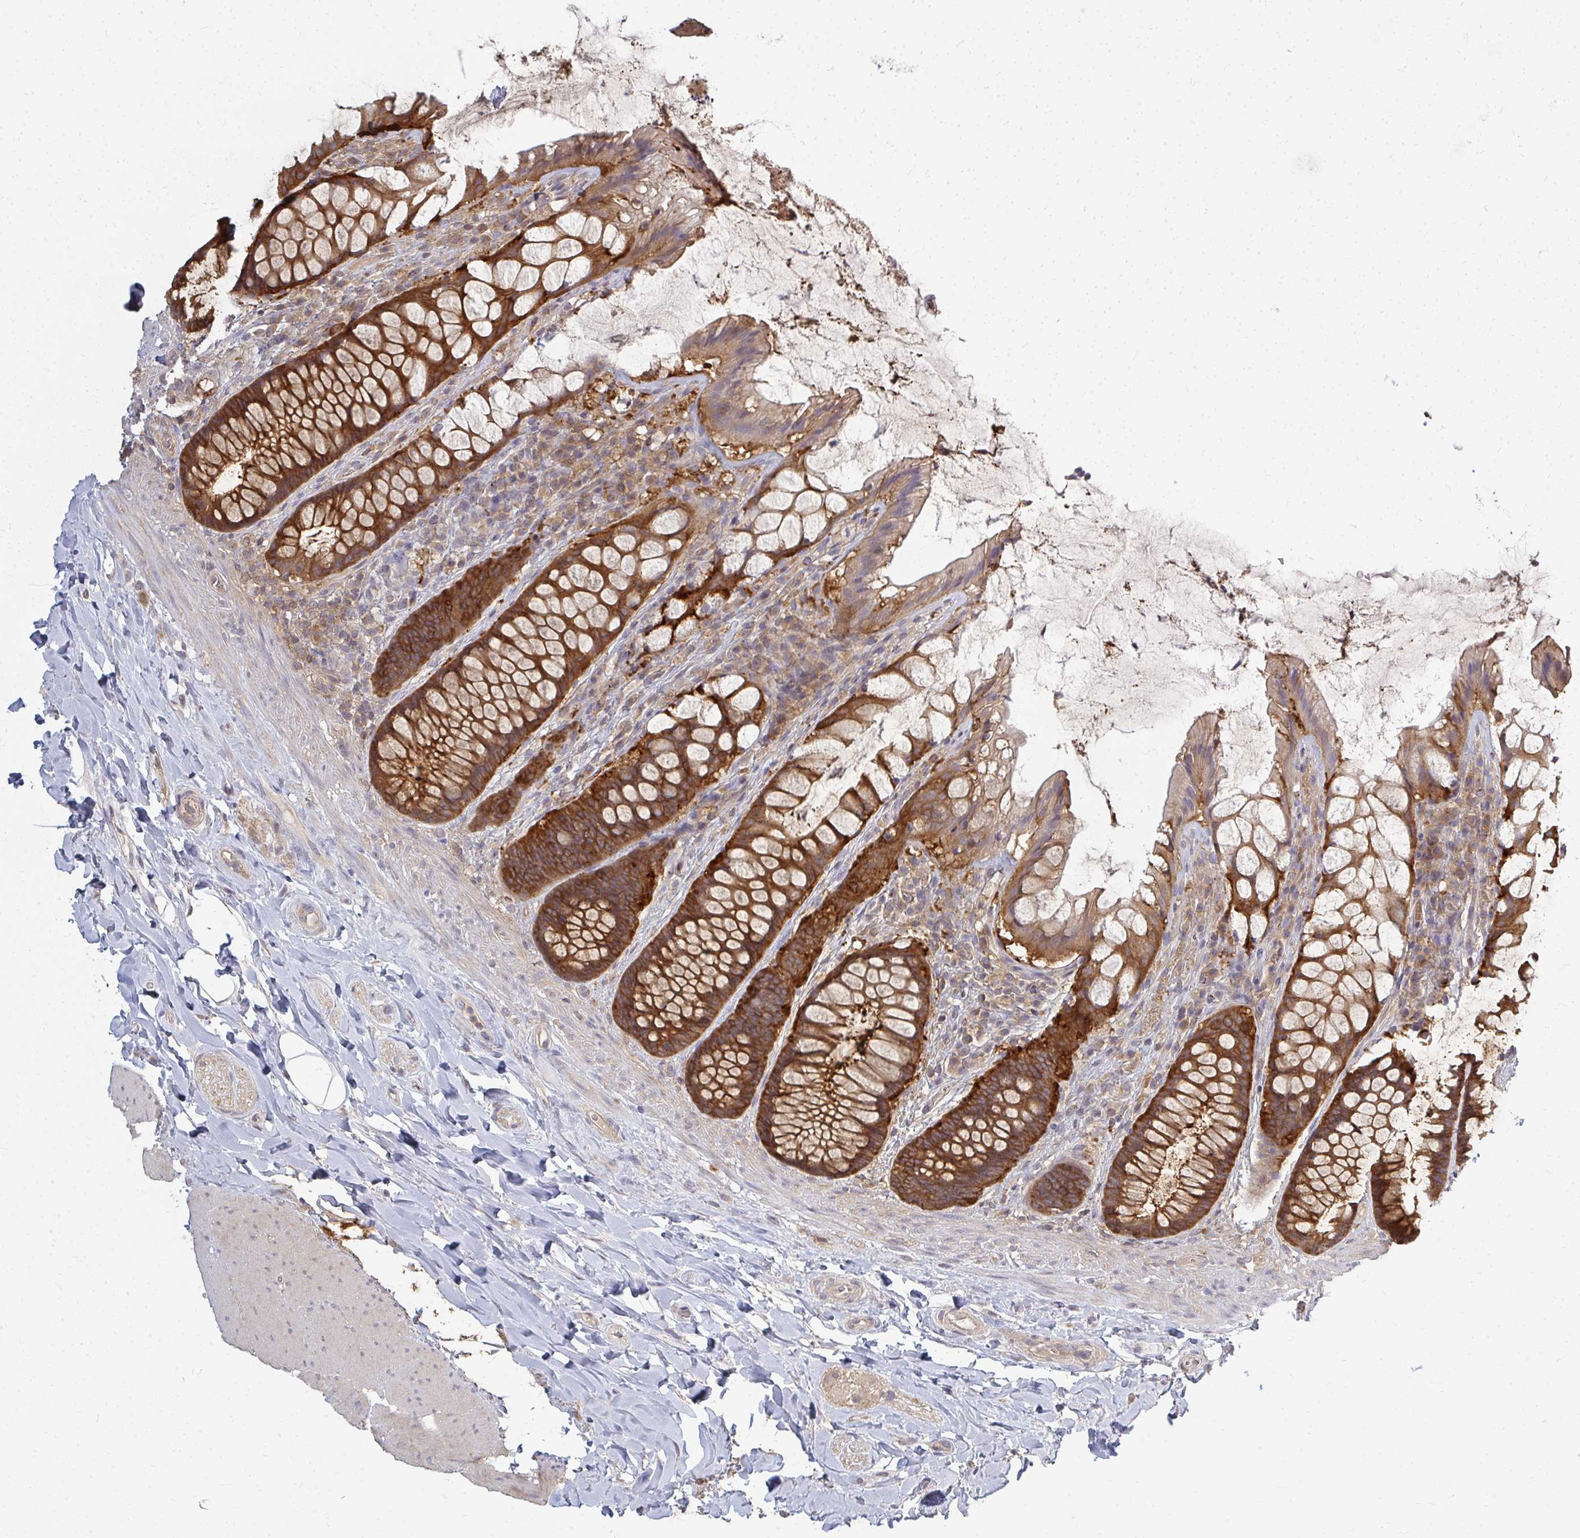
{"staining": {"intensity": "strong", "quantity": ">75%", "location": "cytoplasmic/membranous"}, "tissue": "rectum", "cell_type": "Glandular cells", "image_type": "normal", "snomed": [{"axis": "morphology", "description": "Normal tissue, NOS"}, {"axis": "topography", "description": "Rectum"}], "caption": "Immunohistochemical staining of unremarkable rectum reveals >75% levels of strong cytoplasmic/membranous protein staining in about >75% of glandular cells. (brown staining indicates protein expression, while blue staining denotes nuclei).", "gene": "ZNF285", "patient": {"sex": "female", "age": 58}}